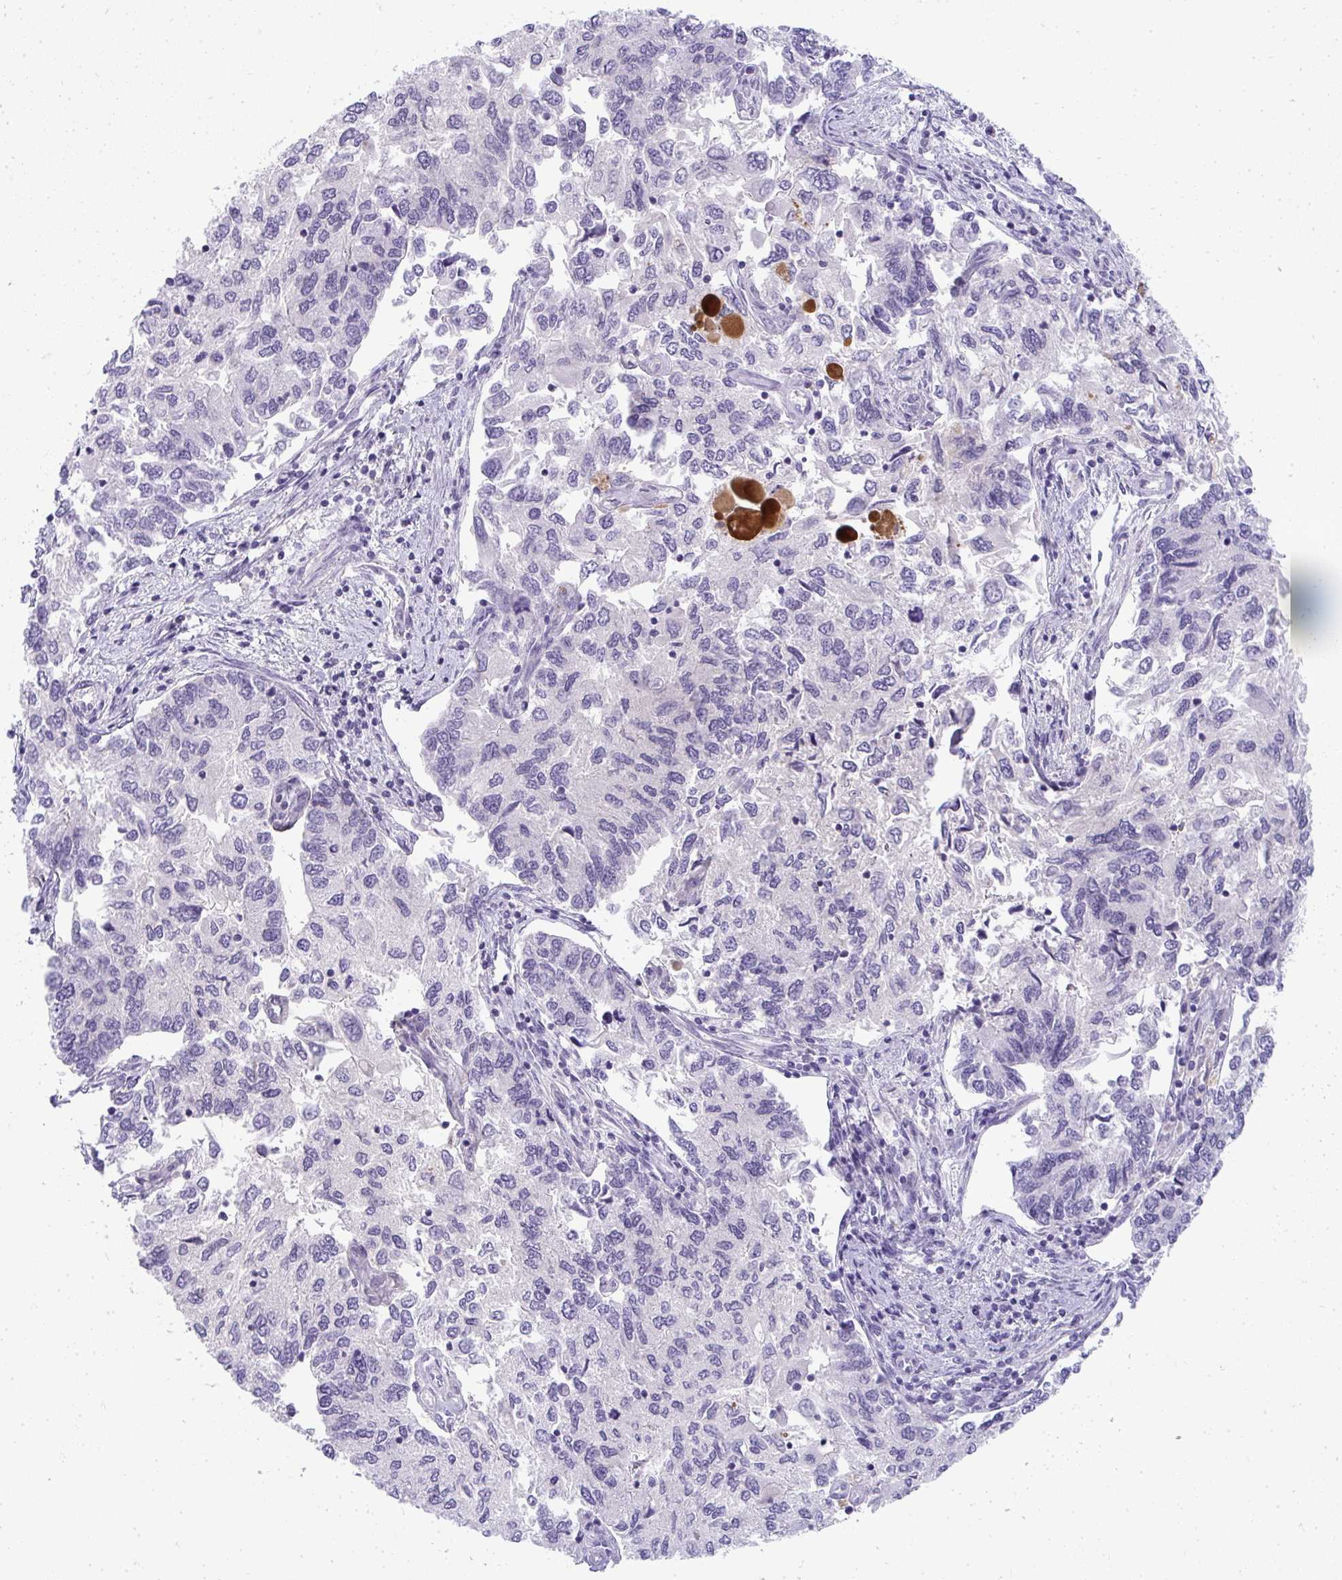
{"staining": {"intensity": "negative", "quantity": "none", "location": "none"}, "tissue": "endometrial cancer", "cell_type": "Tumor cells", "image_type": "cancer", "snomed": [{"axis": "morphology", "description": "Carcinoma, NOS"}, {"axis": "topography", "description": "Uterus"}], "caption": "Tumor cells are negative for brown protein staining in endometrial cancer (carcinoma).", "gene": "ZSWIM3", "patient": {"sex": "female", "age": 76}}